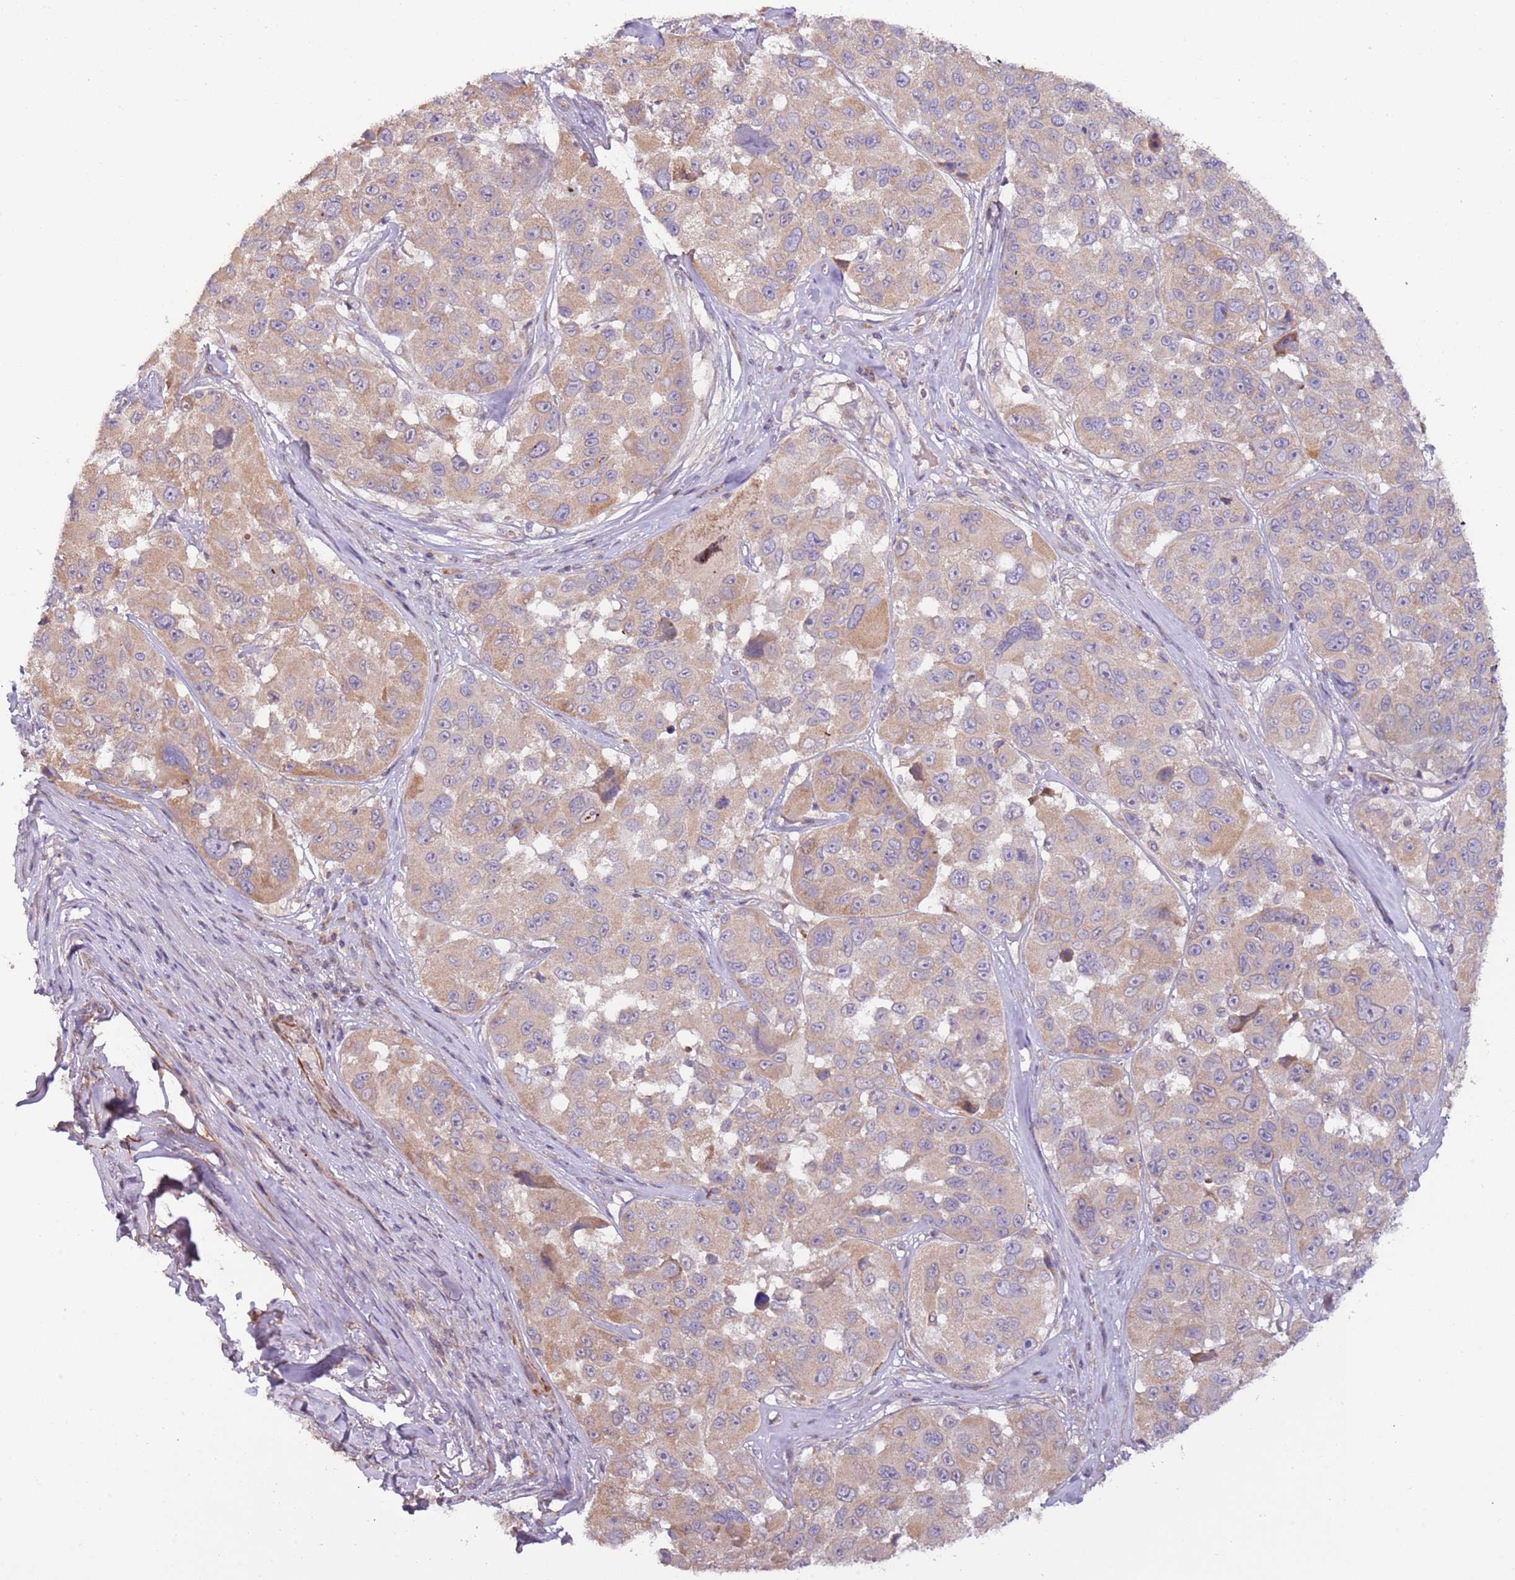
{"staining": {"intensity": "moderate", "quantity": "25%-75%", "location": "cytoplasmic/membranous"}, "tissue": "melanoma", "cell_type": "Tumor cells", "image_type": "cancer", "snomed": [{"axis": "morphology", "description": "Malignant melanoma, NOS"}, {"axis": "topography", "description": "Skin"}], "caption": "Immunohistochemical staining of melanoma shows moderate cytoplasmic/membranous protein positivity in about 25%-75% of tumor cells. (IHC, brightfield microscopy, high magnification).", "gene": "DTD2", "patient": {"sex": "female", "age": 66}}